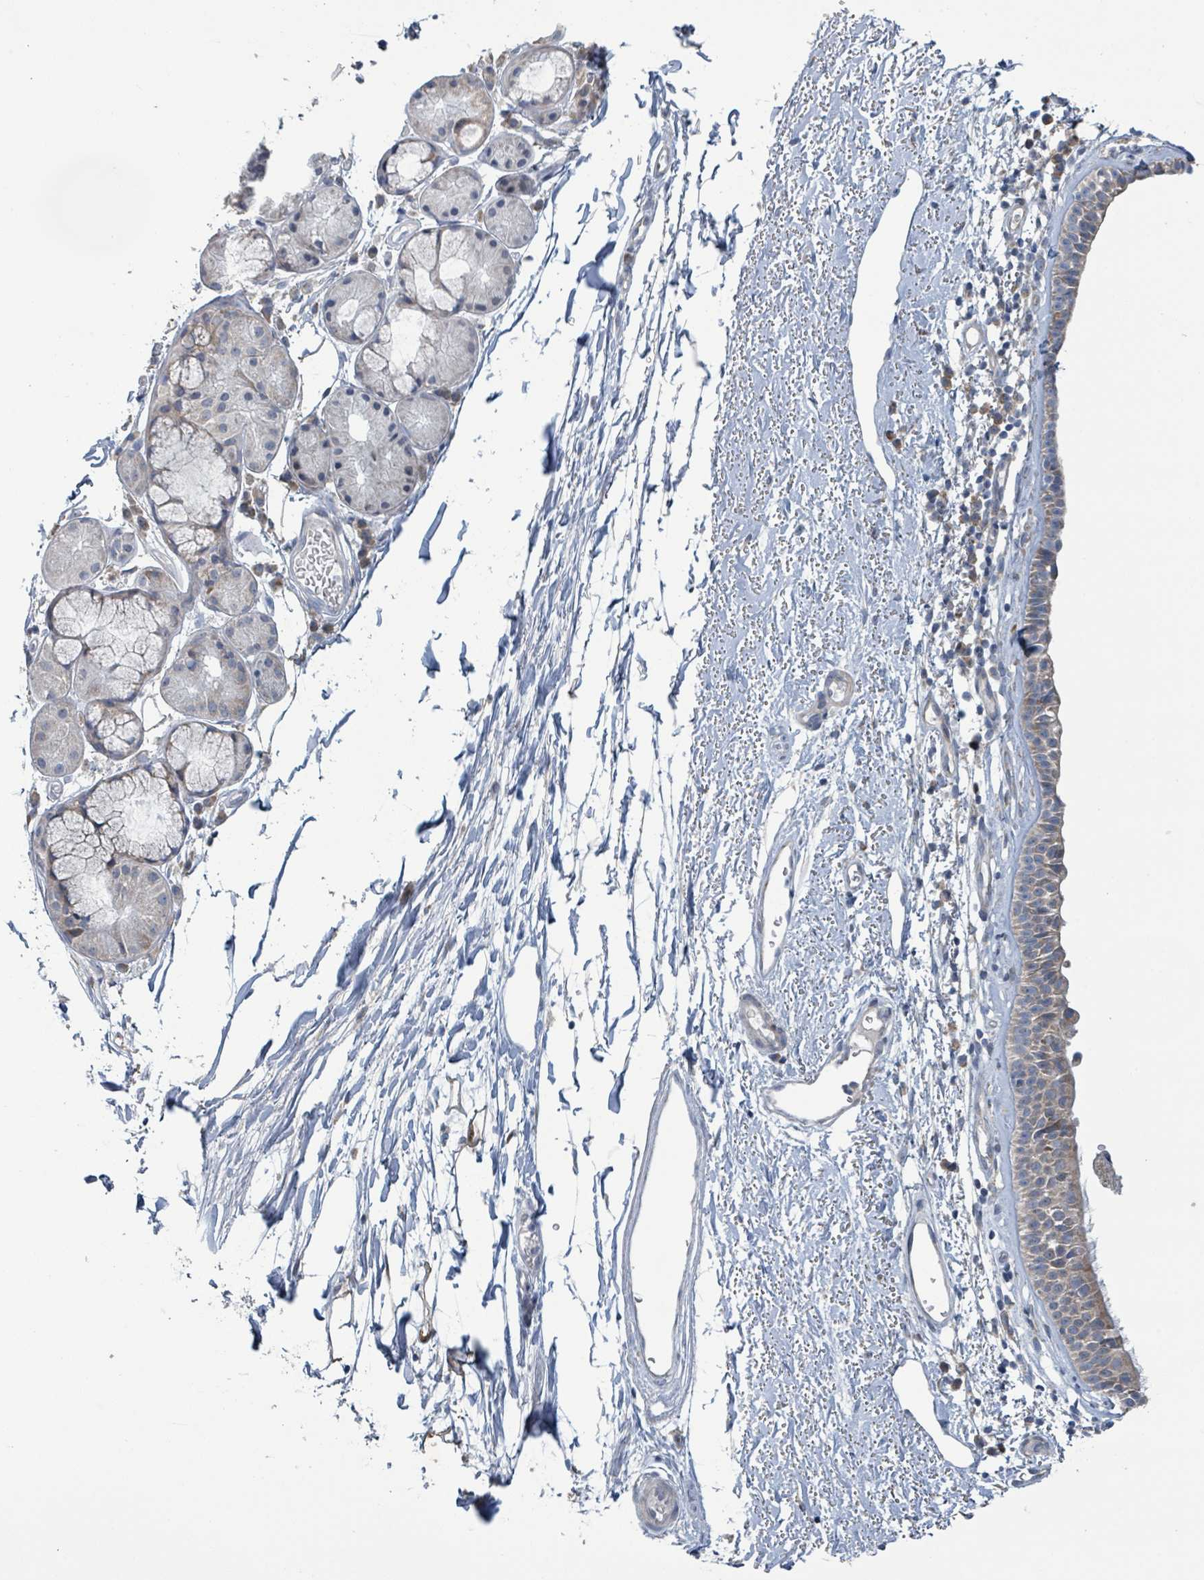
{"staining": {"intensity": "weak", "quantity": "25%-75%", "location": "cytoplasmic/membranous"}, "tissue": "nasopharynx", "cell_type": "Respiratory epithelial cells", "image_type": "normal", "snomed": [{"axis": "morphology", "description": "Normal tissue, NOS"}, {"axis": "topography", "description": "Cartilage tissue"}, {"axis": "topography", "description": "Nasopharynx"}], "caption": "IHC histopathology image of normal nasopharynx stained for a protein (brown), which demonstrates low levels of weak cytoplasmic/membranous expression in about 25%-75% of respiratory epithelial cells.", "gene": "RPL32", "patient": {"sex": "male", "age": 56}}